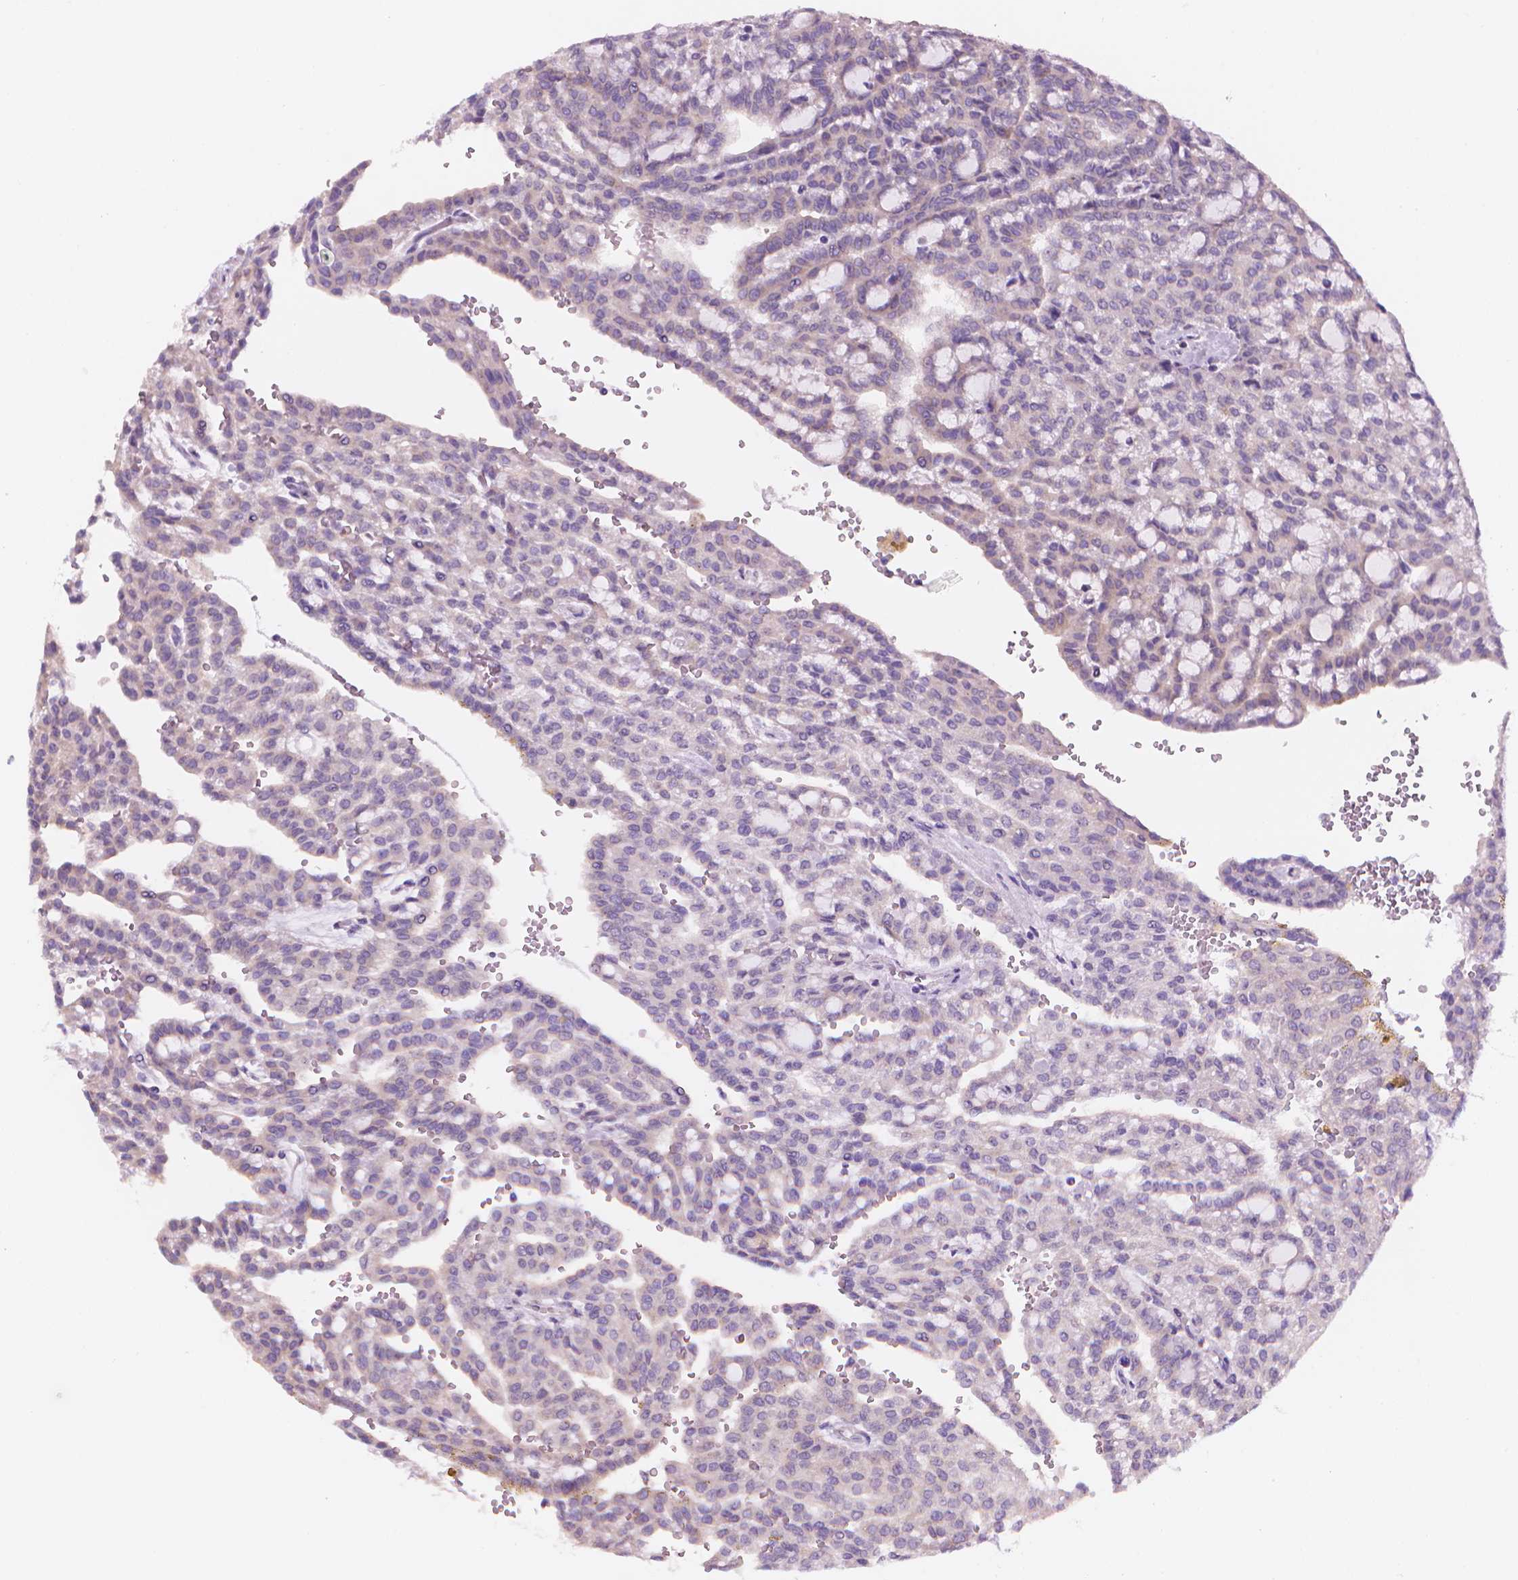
{"staining": {"intensity": "negative", "quantity": "none", "location": "none"}, "tissue": "renal cancer", "cell_type": "Tumor cells", "image_type": "cancer", "snomed": [{"axis": "morphology", "description": "Adenocarcinoma, NOS"}, {"axis": "topography", "description": "Kidney"}], "caption": "Tumor cells are negative for protein expression in human renal cancer (adenocarcinoma).", "gene": "ENSG00000187186", "patient": {"sex": "male", "age": 63}}